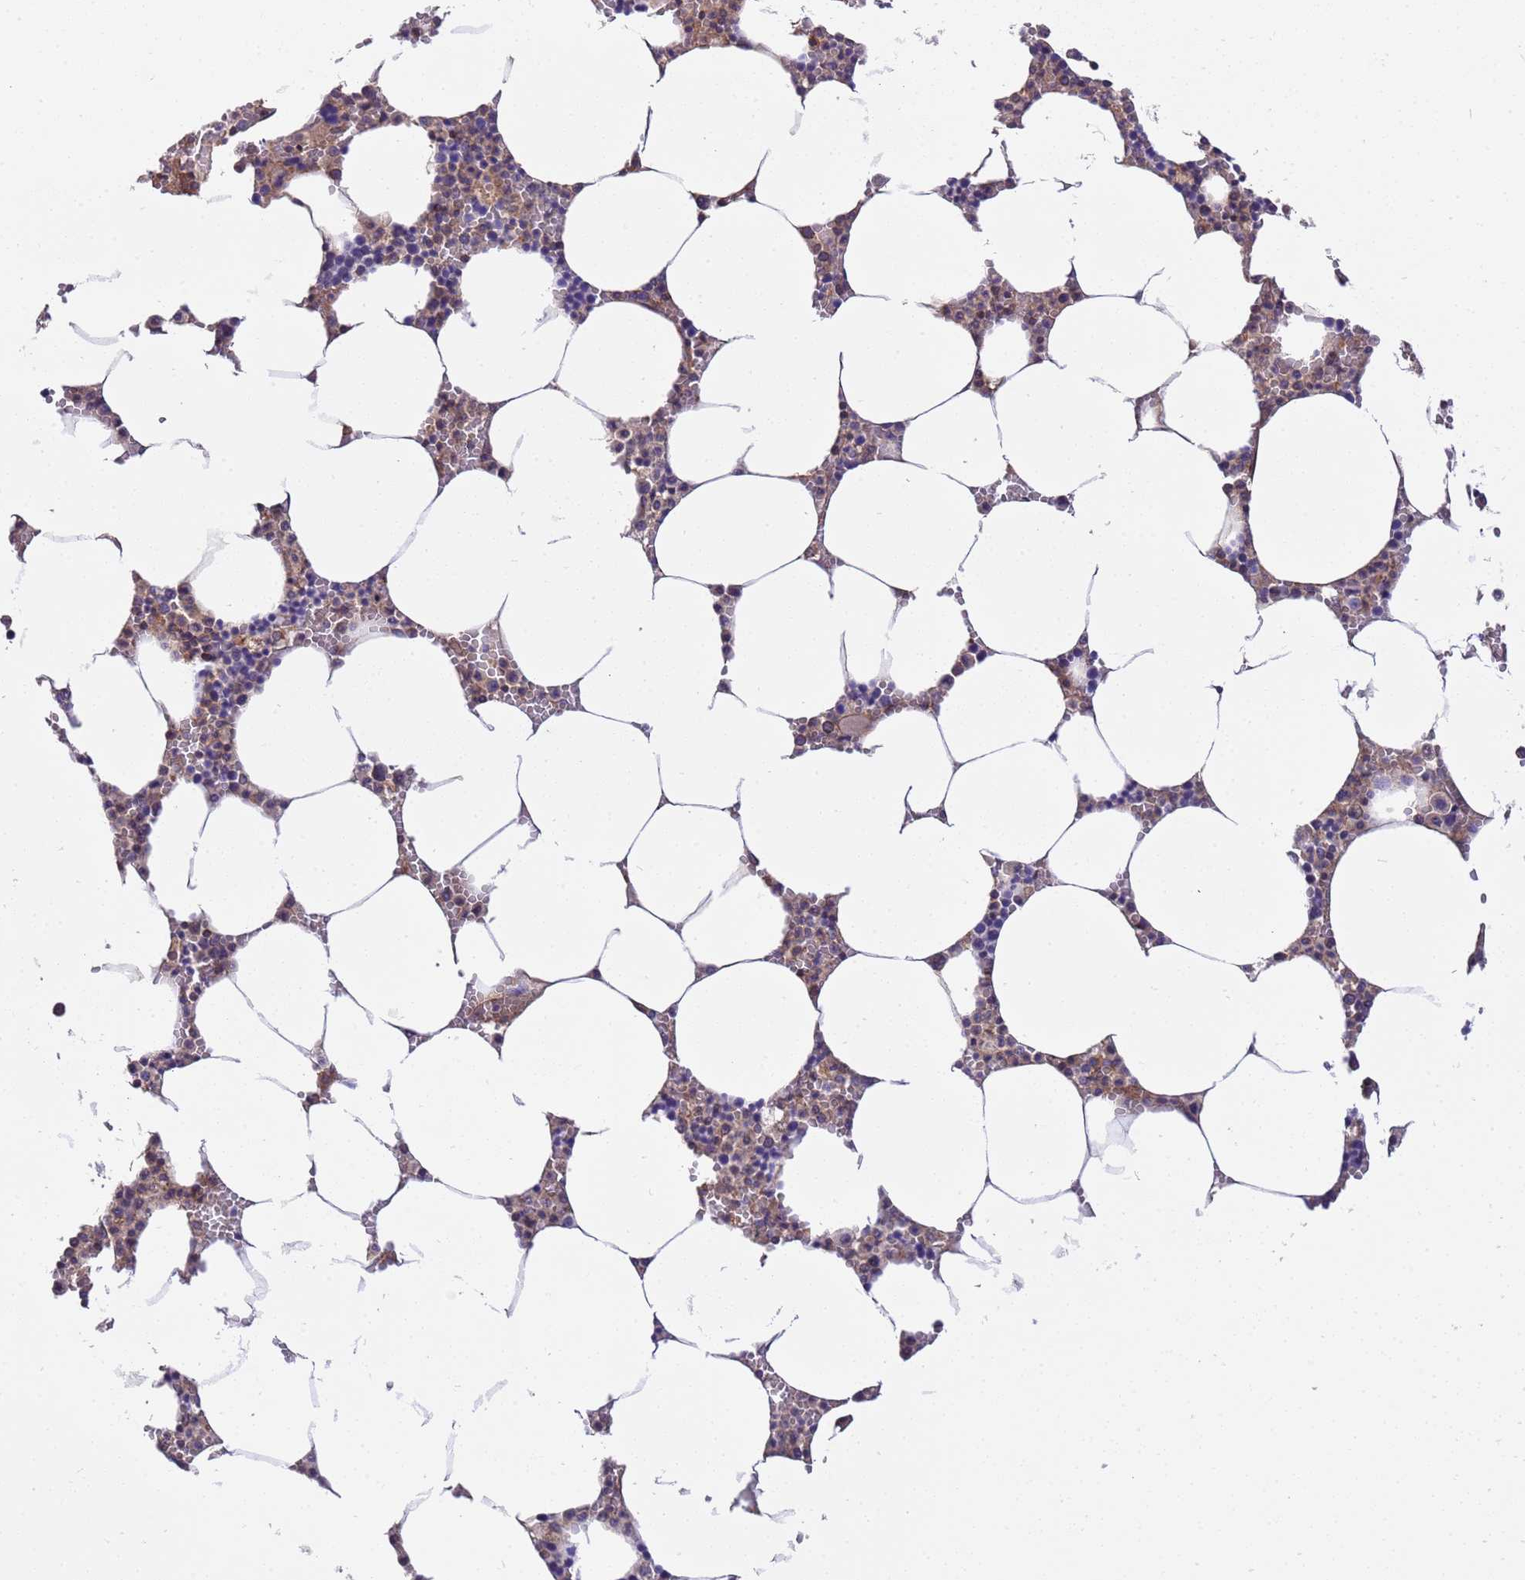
{"staining": {"intensity": "weak", "quantity": "25%-75%", "location": "cytoplasmic/membranous"}, "tissue": "bone marrow", "cell_type": "Hematopoietic cells", "image_type": "normal", "snomed": [{"axis": "morphology", "description": "Normal tissue, NOS"}, {"axis": "topography", "description": "Bone marrow"}], "caption": "This photomicrograph demonstrates IHC staining of benign bone marrow, with low weak cytoplasmic/membranous expression in approximately 25%-75% of hematopoietic cells.", "gene": "SMCO3", "patient": {"sex": "male", "age": 70}}